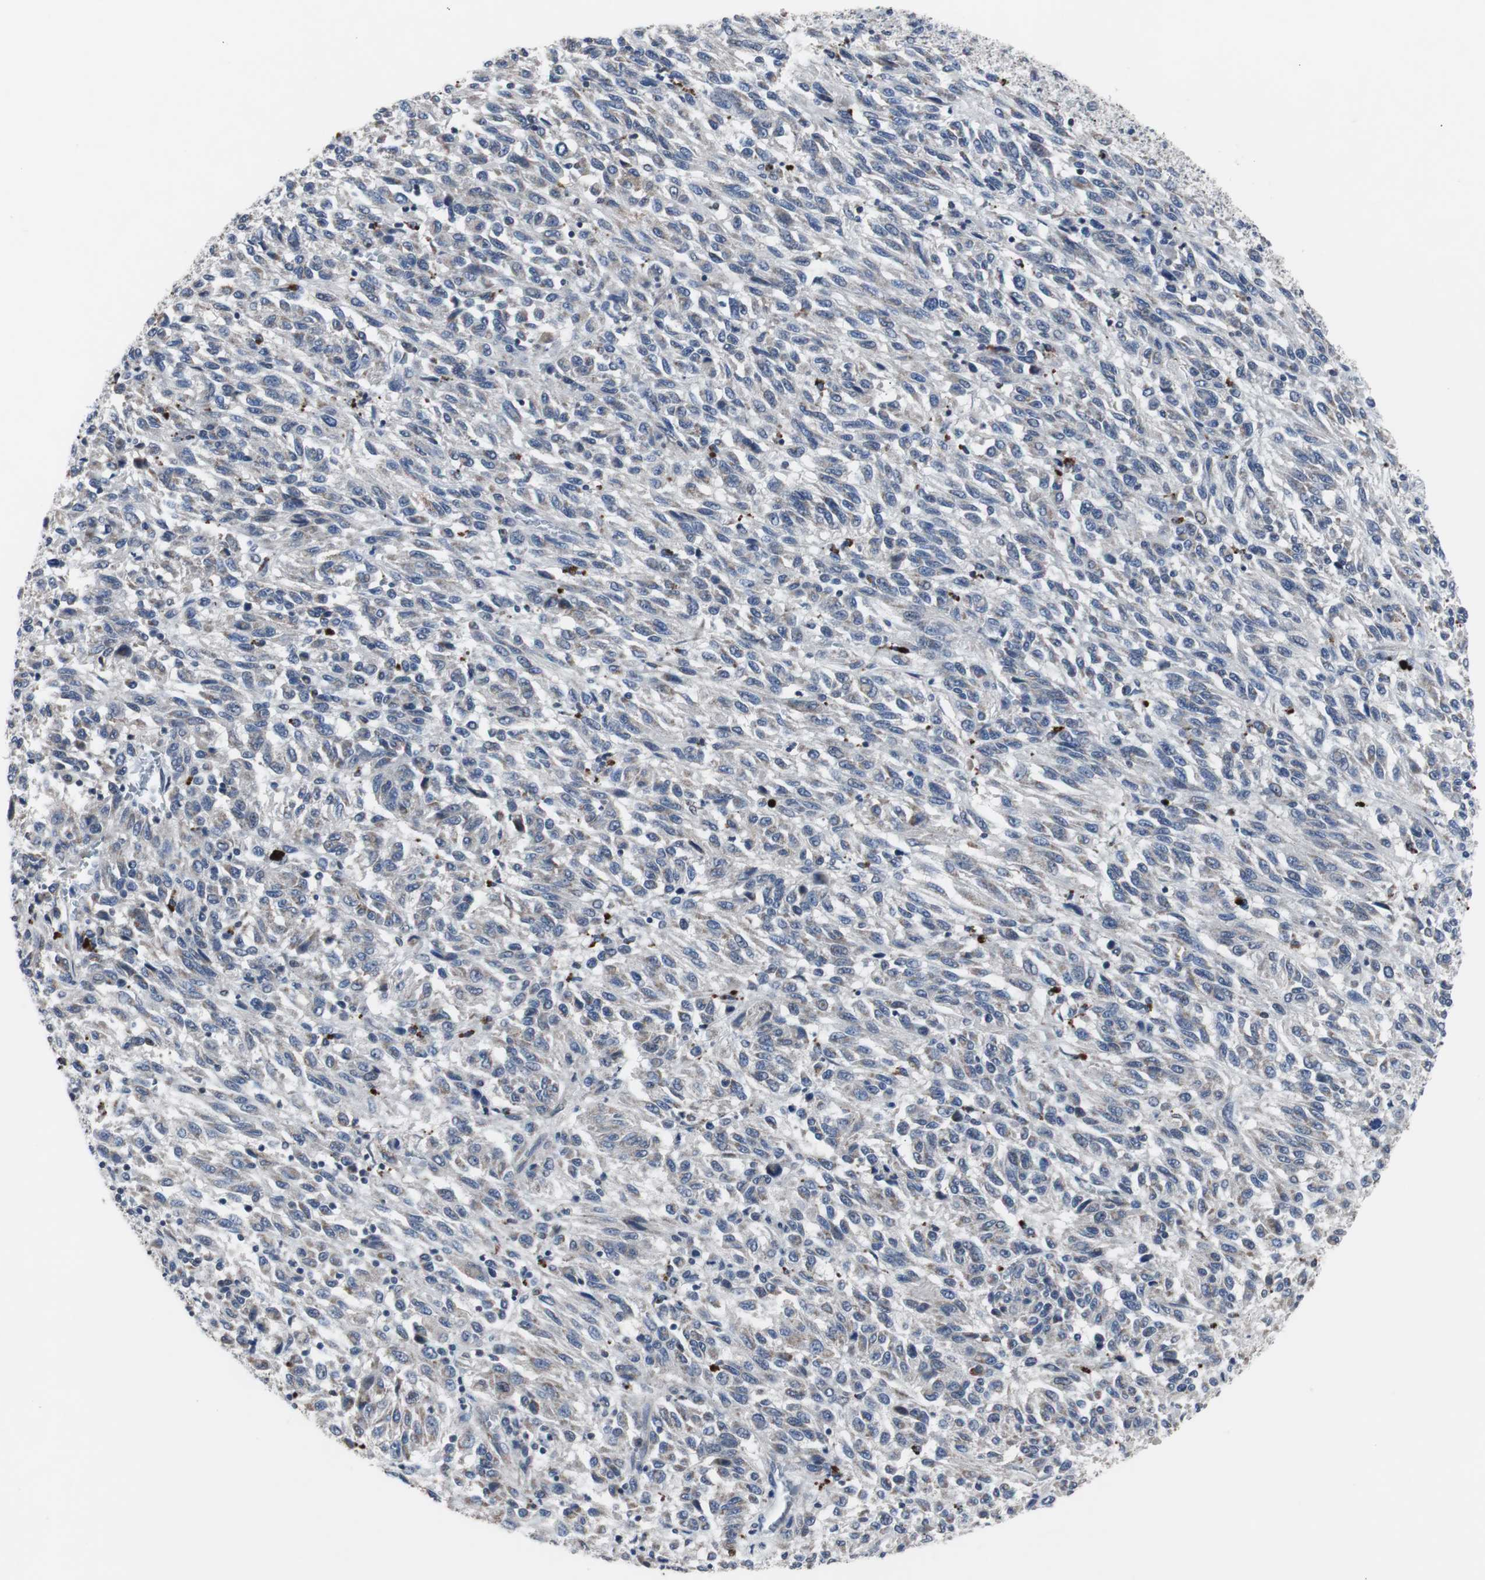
{"staining": {"intensity": "negative", "quantity": "none", "location": "none"}, "tissue": "melanoma", "cell_type": "Tumor cells", "image_type": "cancer", "snomed": [{"axis": "morphology", "description": "Malignant melanoma, Metastatic site"}, {"axis": "topography", "description": "Lung"}], "caption": "Tumor cells show no significant staining in melanoma.", "gene": "RBM47", "patient": {"sex": "male", "age": 64}}